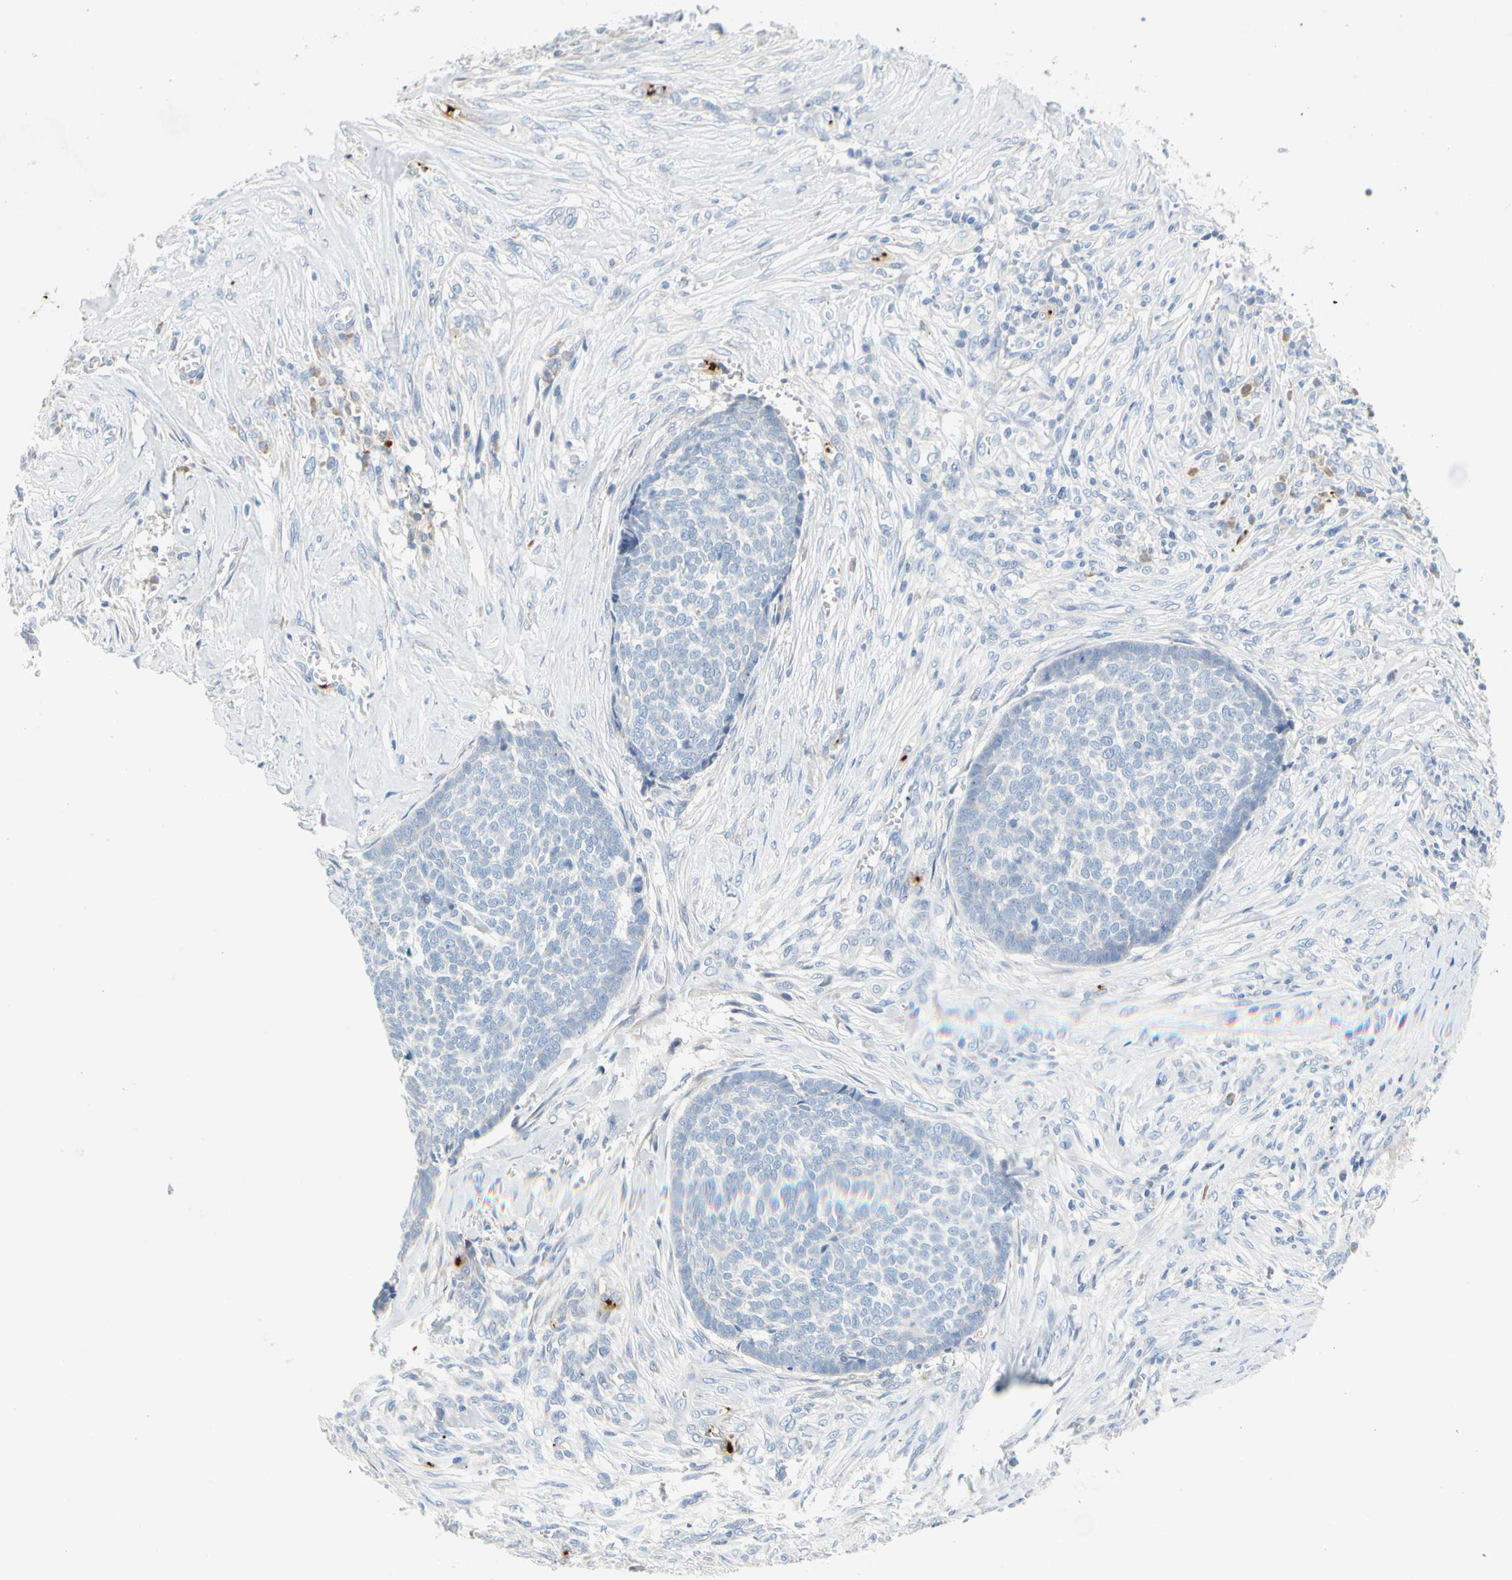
{"staining": {"intensity": "negative", "quantity": "none", "location": "none"}, "tissue": "skin cancer", "cell_type": "Tumor cells", "image_type": "cancer", "snomed": [{"axis": "morphology", "description": "Basal cell carcinoma"}, {"axis": "topography", "description": "Skin"}], "caption": "Skin basal cell carcinoma was stained to show a protein in brown. There is no significant positivity in tumor cells.", "gene": "PPBP", "patient": {"sex": "male", "age": 84}}